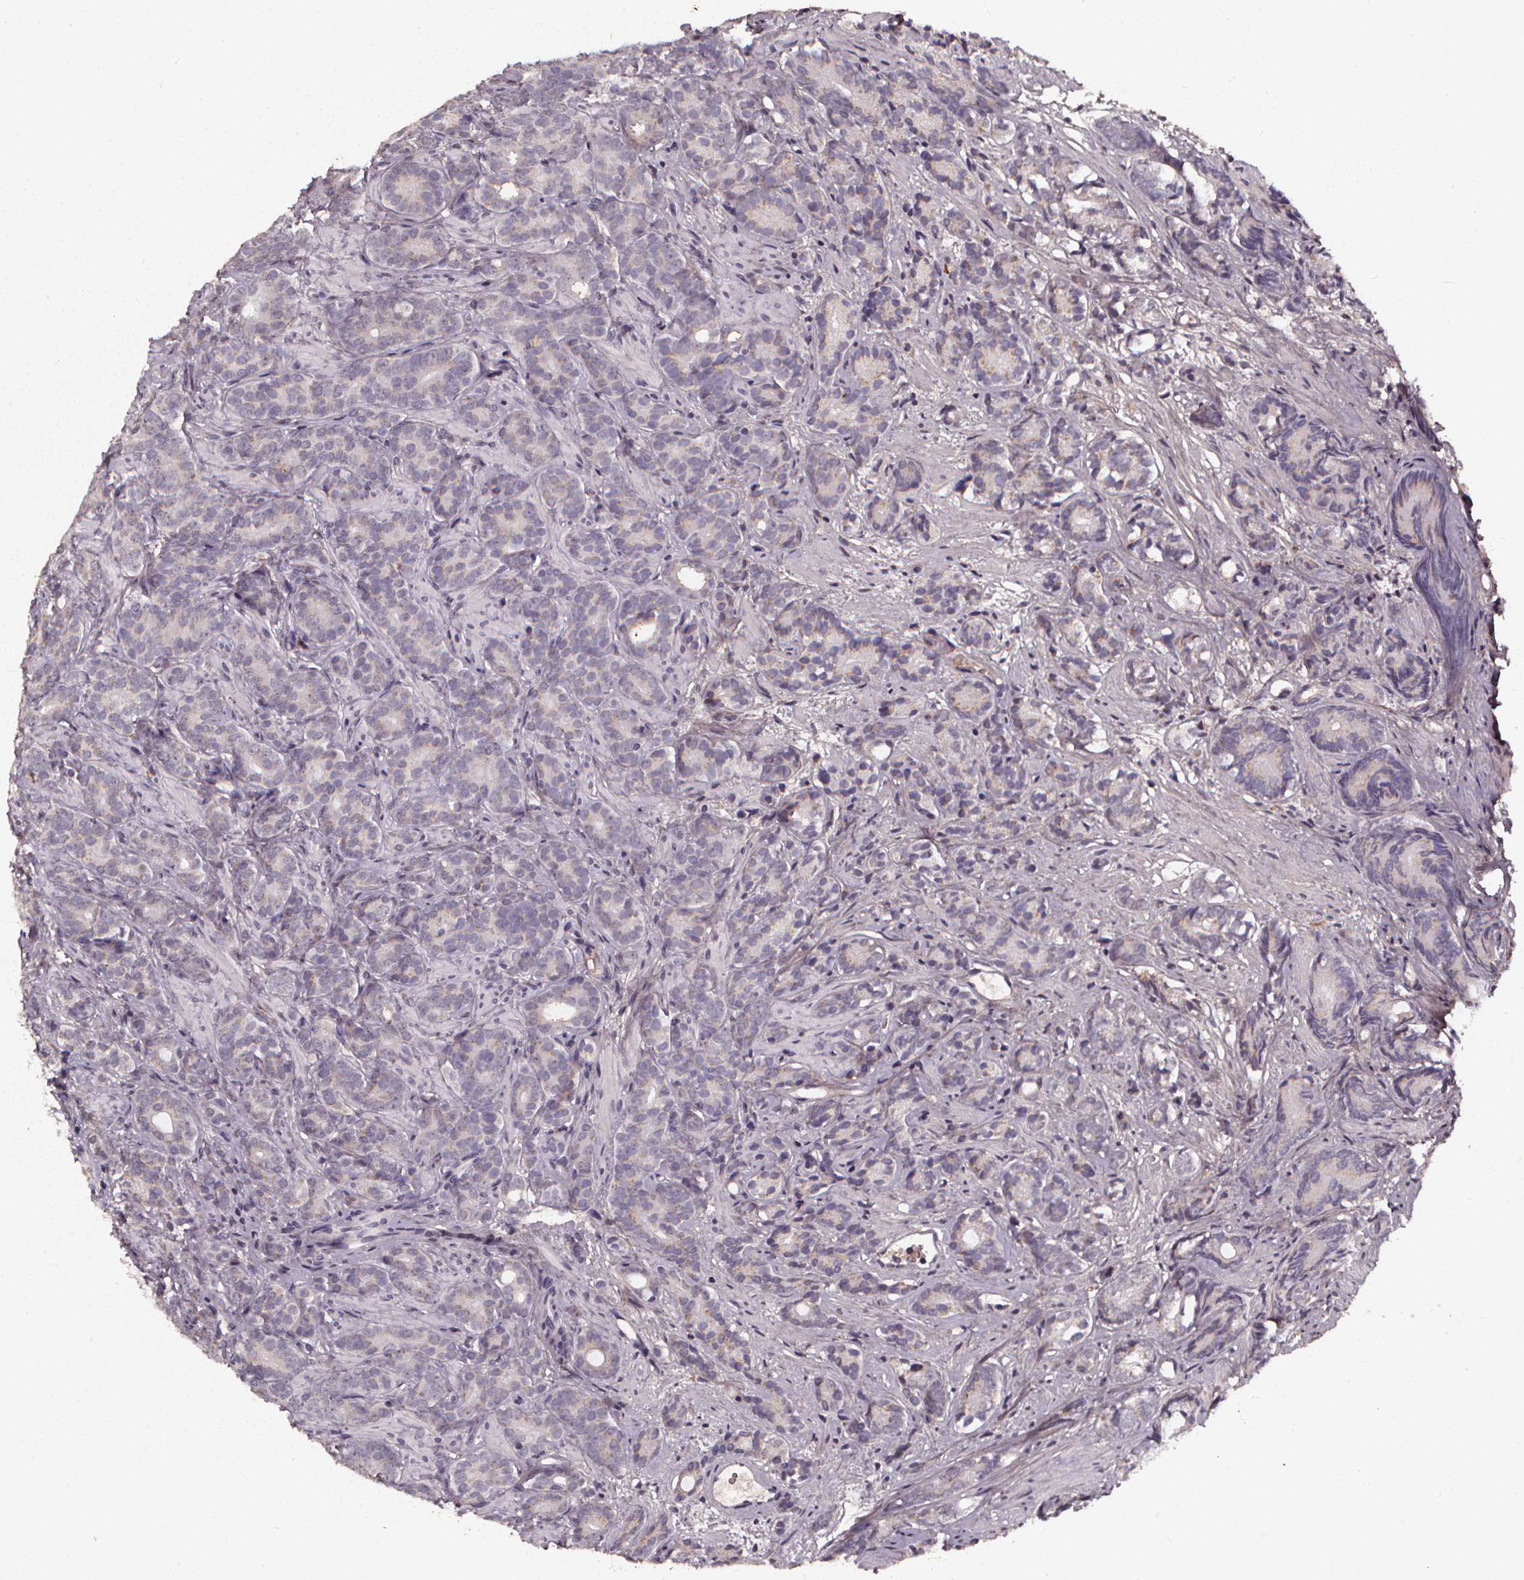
{"staining": {"intensity": "negative", "quantity": "none", "location": "none"}, "tissue": "prostate cancer", "cell_type": "Tumor cells", "image_type": "cancer", "snomed": [{"axis": "morphology", "description": "Adenocarcinoma, High grade"}, {"axis": "topography", "description": "Prostate"}], "caption": "This is an immunohistochemistry photomicrograph of human high-grade adenocarcinoma (prostate). There is no staining in tumor cells.", "gene": "SPAG8", "patient": {"sex": "male", "age": 84}}